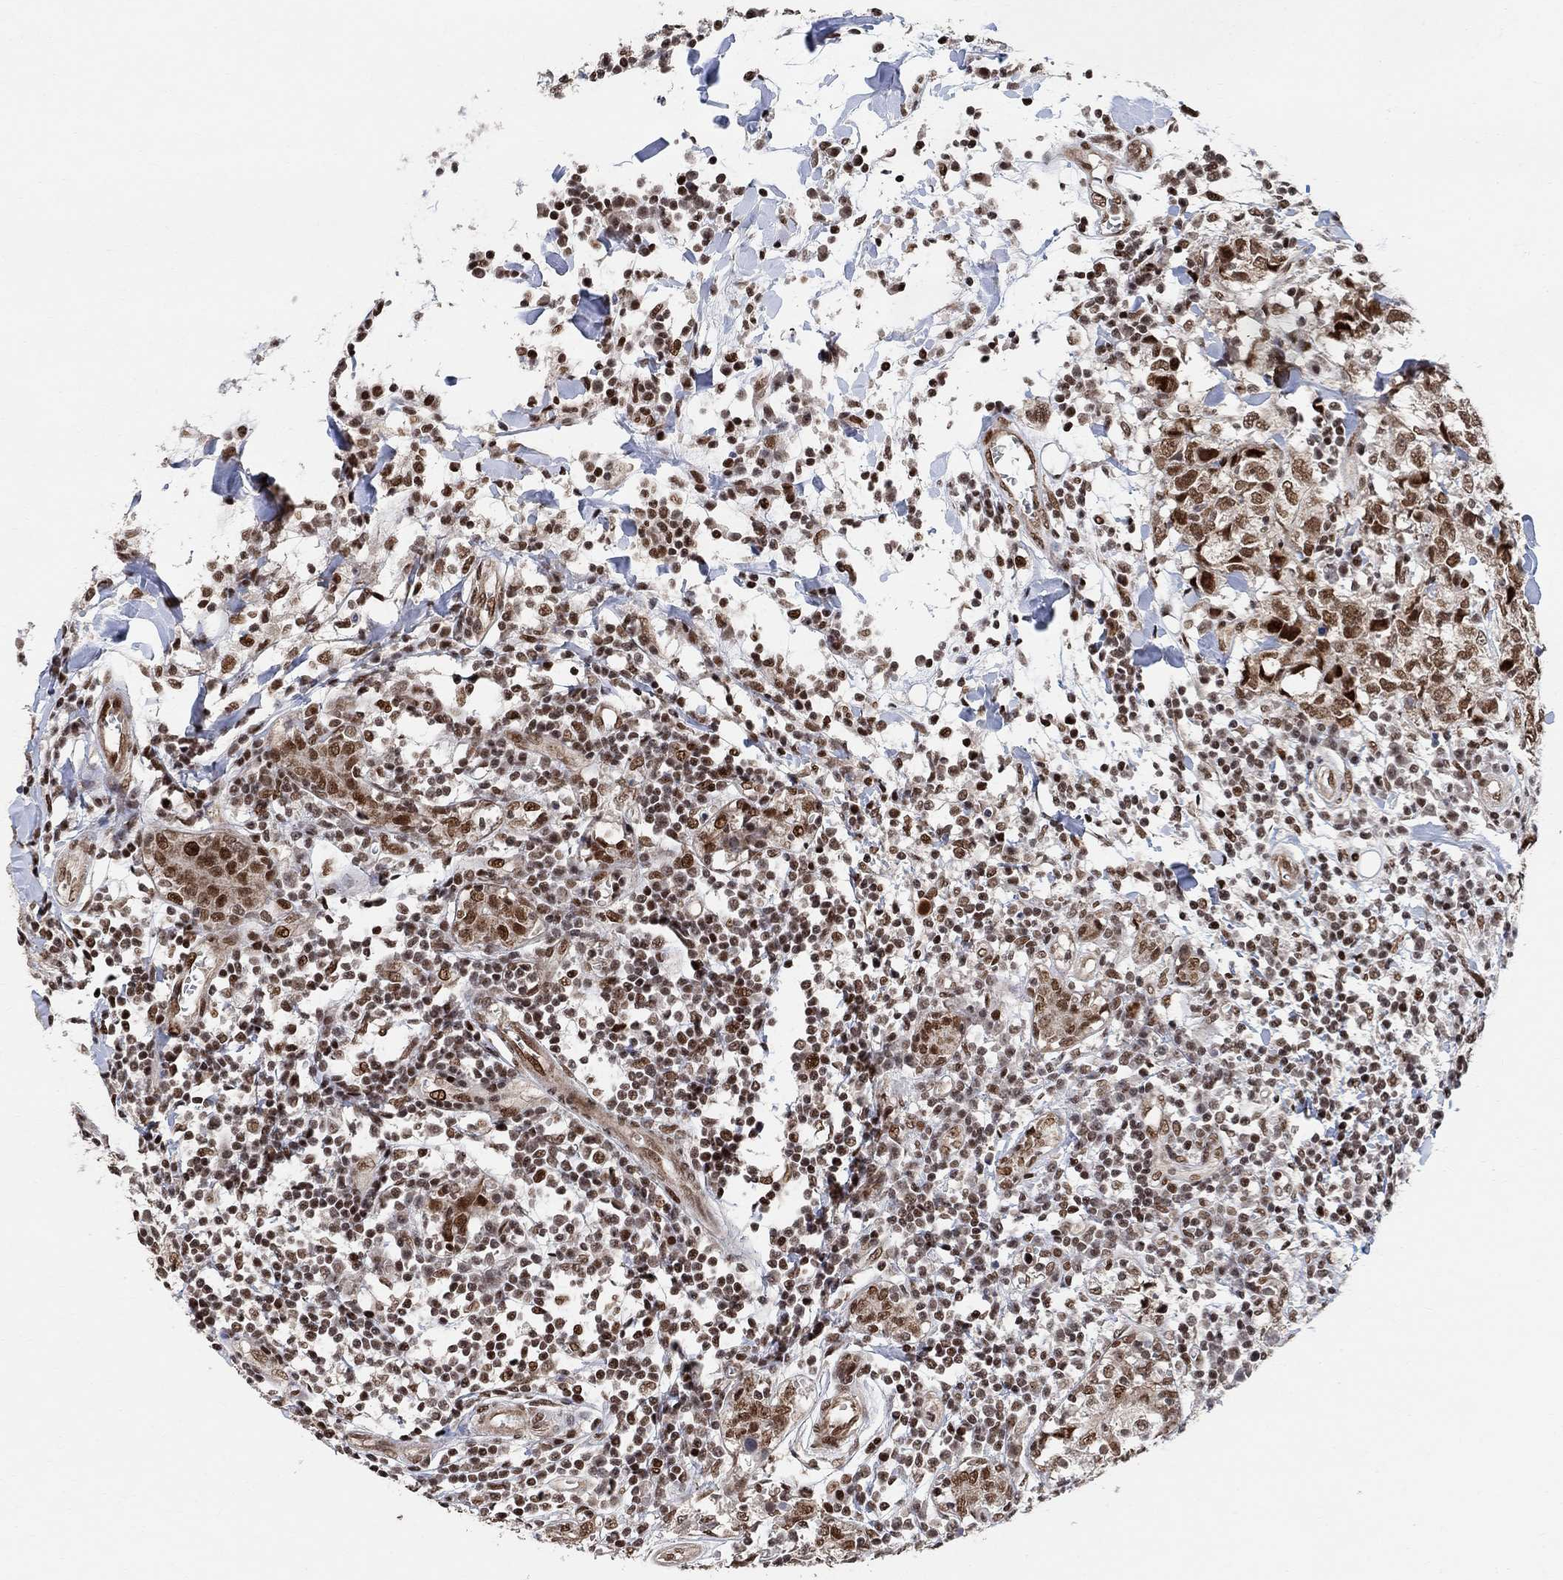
{"staining": {"intensity": "moderate", "quantity": ">75%", "location": "cytoplasmic/membranous,nuclear"}, "tissue": "breast cancer", "cell_type": "Tumor cells", "image_type": "cancer", "snomed": [{"axis": "morphology", "description": "Duct carcinoma"}, {"axis": "topography", "description": "Breast"}], "caption": "Moderate cytoplasmic/membranous and nuclear expression is present in approximately >75% of tumor cells in infiltrating ductal carcinoma (breast).", "gene": "E4F1", "patient": {"sex": "female", "age": 30}}